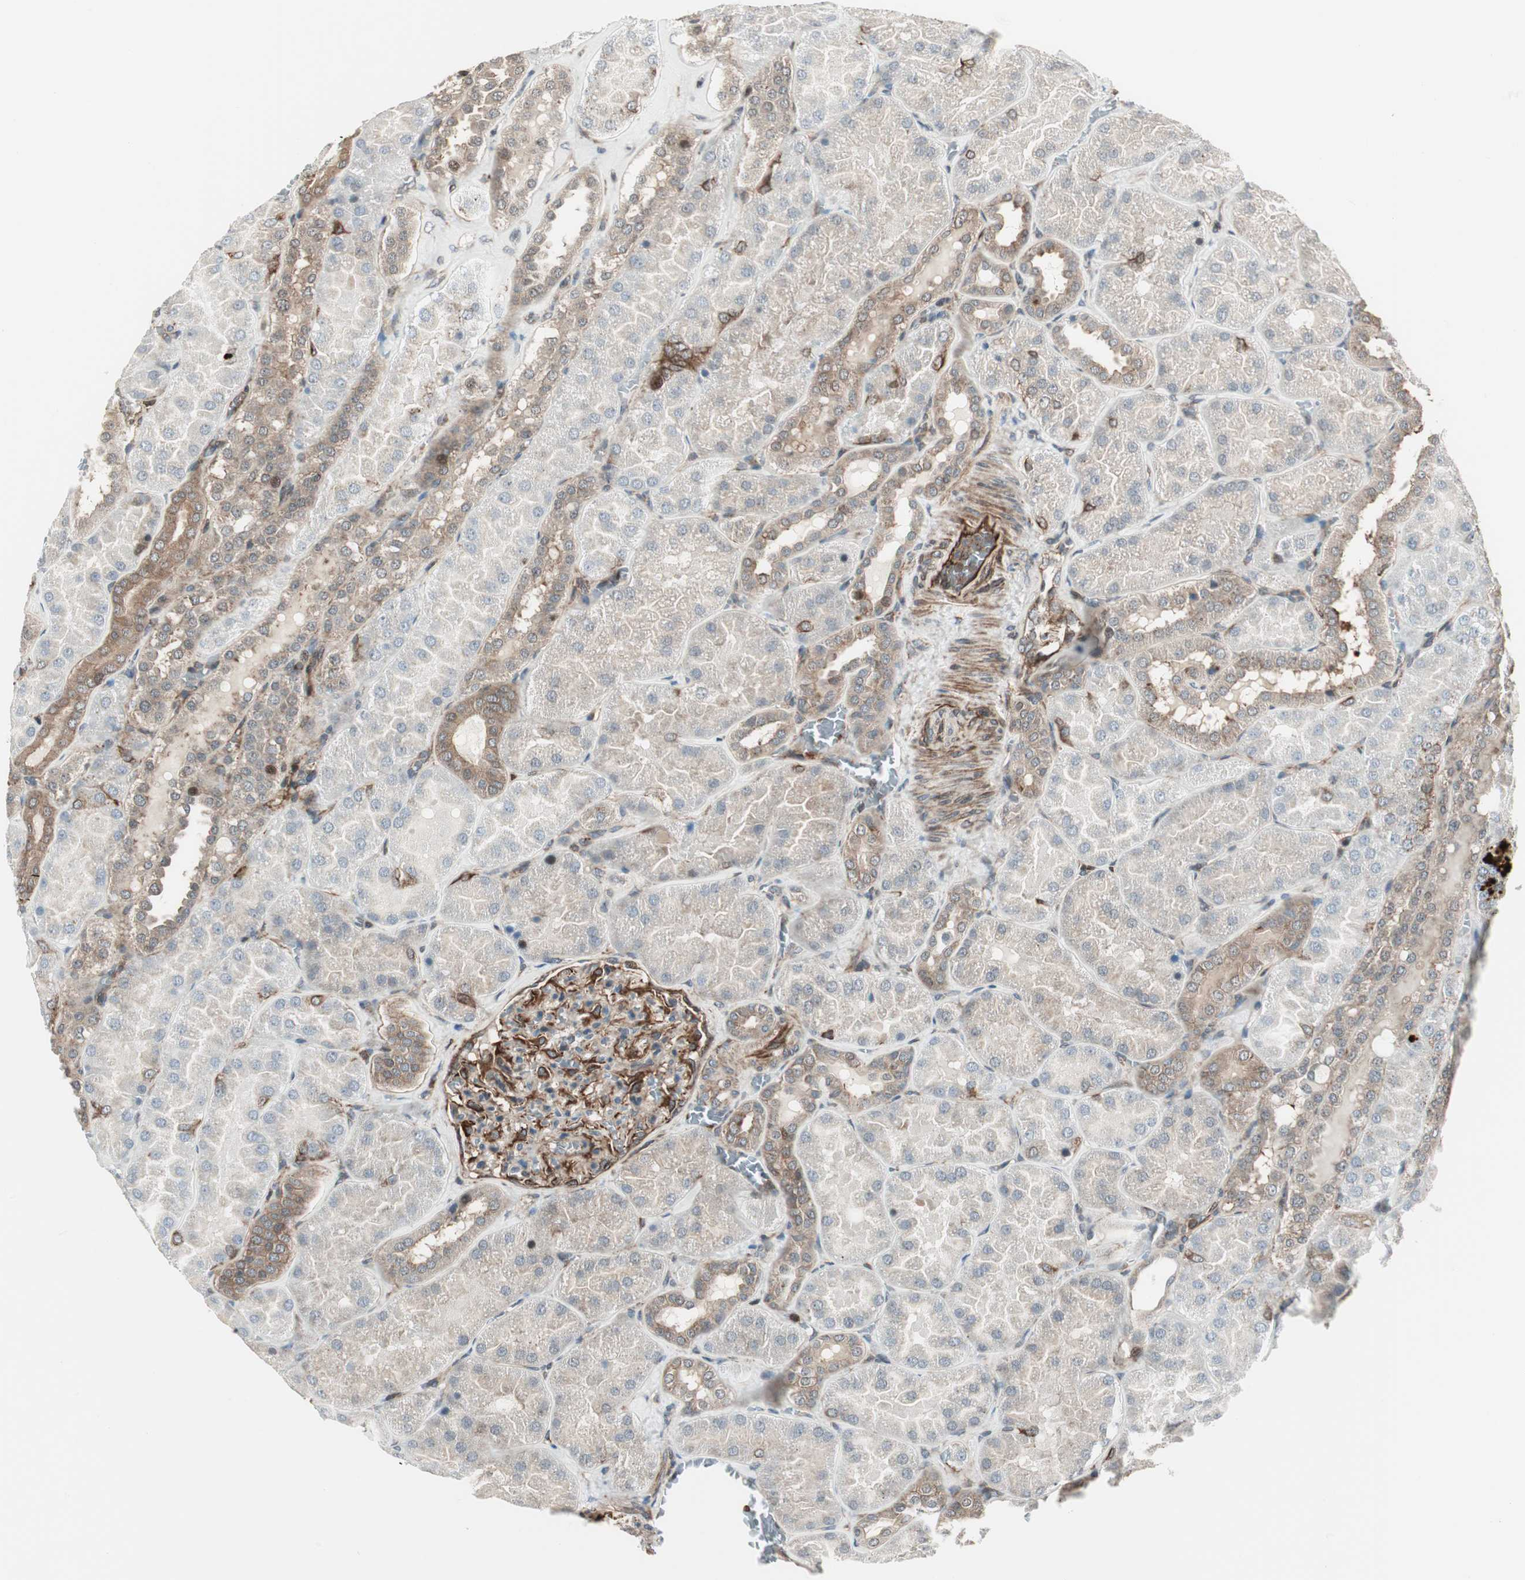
{"staining": {"intensity": "moderate", "quantity": "25%-75%", "location": "cytoplasmic/membranous"}, "tissue": "kidney", "cell_type": "Cells in glomeruli", "image_type": "normal", "snomed": [{"axis": "morphology", "description": "Normal tissue, NOS"}, {"axis": "topography", "description": "Kidney"}], "caption": "Immunohistochemical staining of unremarkable human kidney reveals moderate cytoplasmic/membranous protein positivity in approximately 25%-75% of cells in glomeruli. The protein of interest is shown in brown color, while the nuclei are stained blue.", "gene": "MAD2L2", "patient": {"sex": "male", "age": 28}}